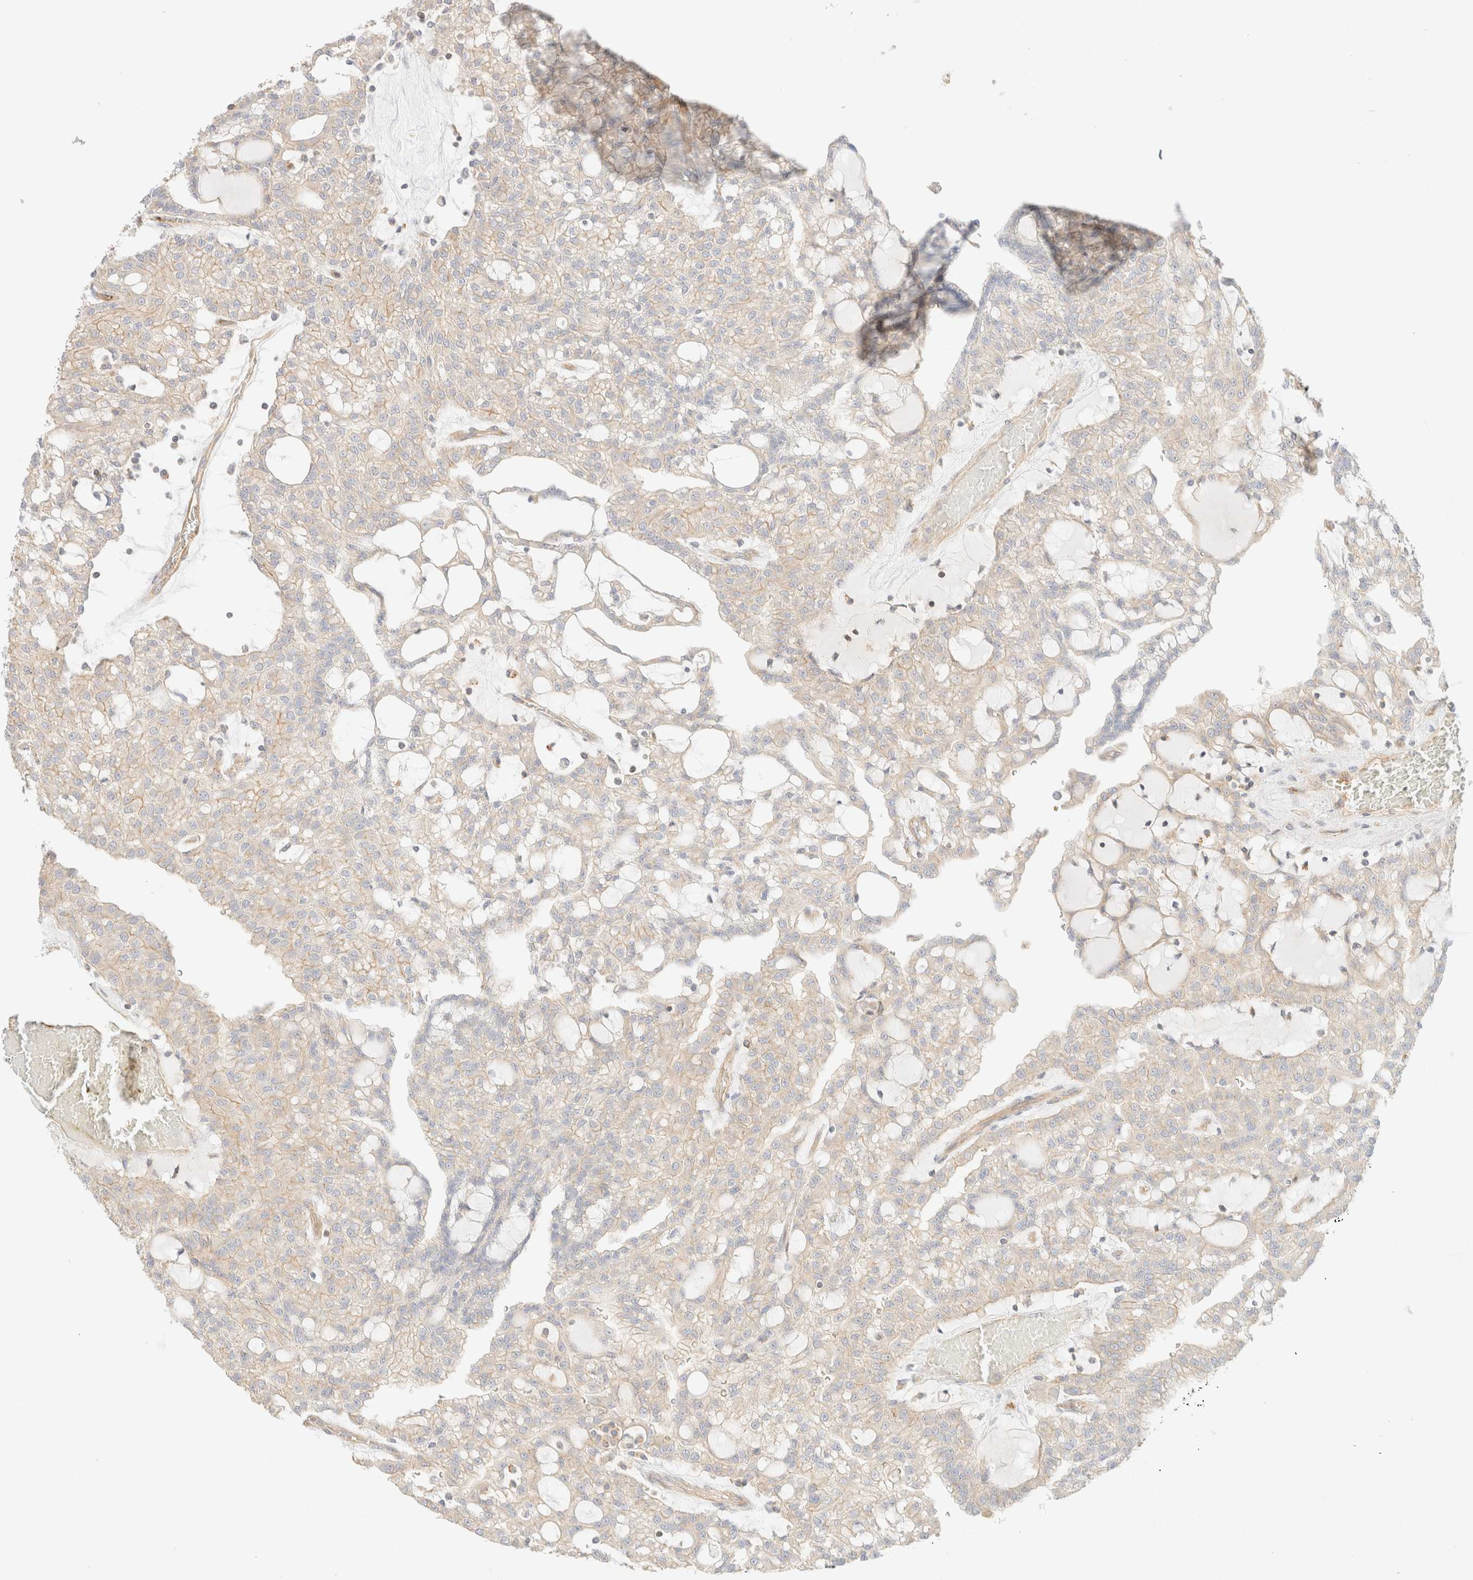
{"staining": {"intensity": "negative", "quantity": "none", "location": "none"}, "tissue": "renal cancer", "cell_type": "Tumor cells", "image_type": "cancer", "snomed": [{"axis": "morphology", "description": "Adenocarcinoma, NOS"}, {"axis": "topography", "description": "Kidney"}], "caption": "The immunohistochemistry (IHC) image has no significant staining in tumor cells of renal cancer (adenocarcinoma) tissue.", "gene": "MYO10", "patient": {"sex": "male", "age": 63}}